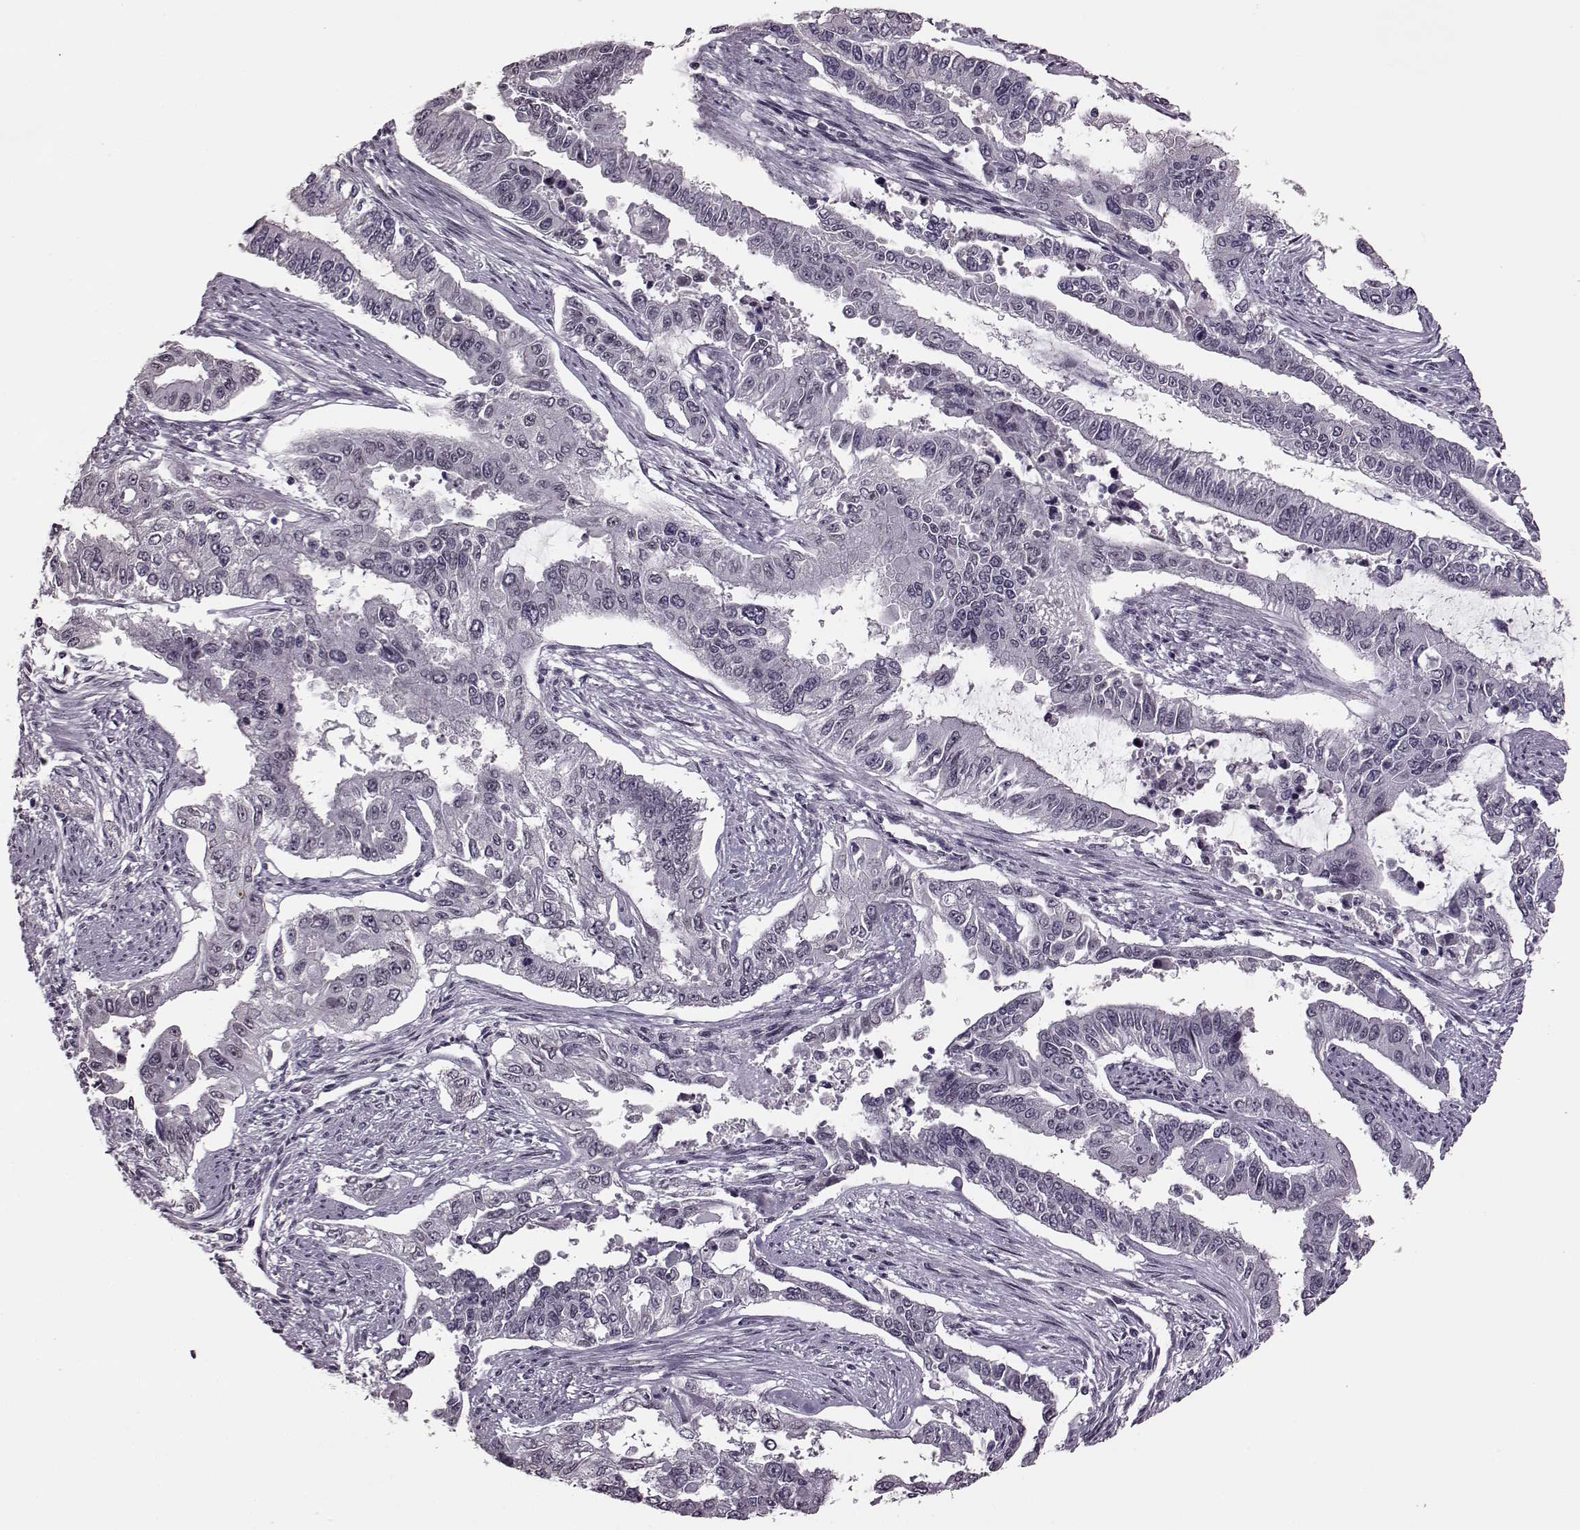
{"staining": {"intensity": "negative", "quantity": "none", "location": "none"}, "tissue": "endometrial cancer", "cell_type": "Tumor cells", "image_type": "cancer", "snomed": [{"axis": "morphology", "description": "Adenocarcinoma, NOS"}, {"axis": "topography", "description": "Uterus"}], "caption": "High magnification brightfield microscopy of adenocarcinoma (endometrial) stained with DAB (brown) and counterstained with hematoxylin (blue): tumor cells show no significant staining.", "gene": "STX1B", "patient": {"sex": "female", "age": 59}}